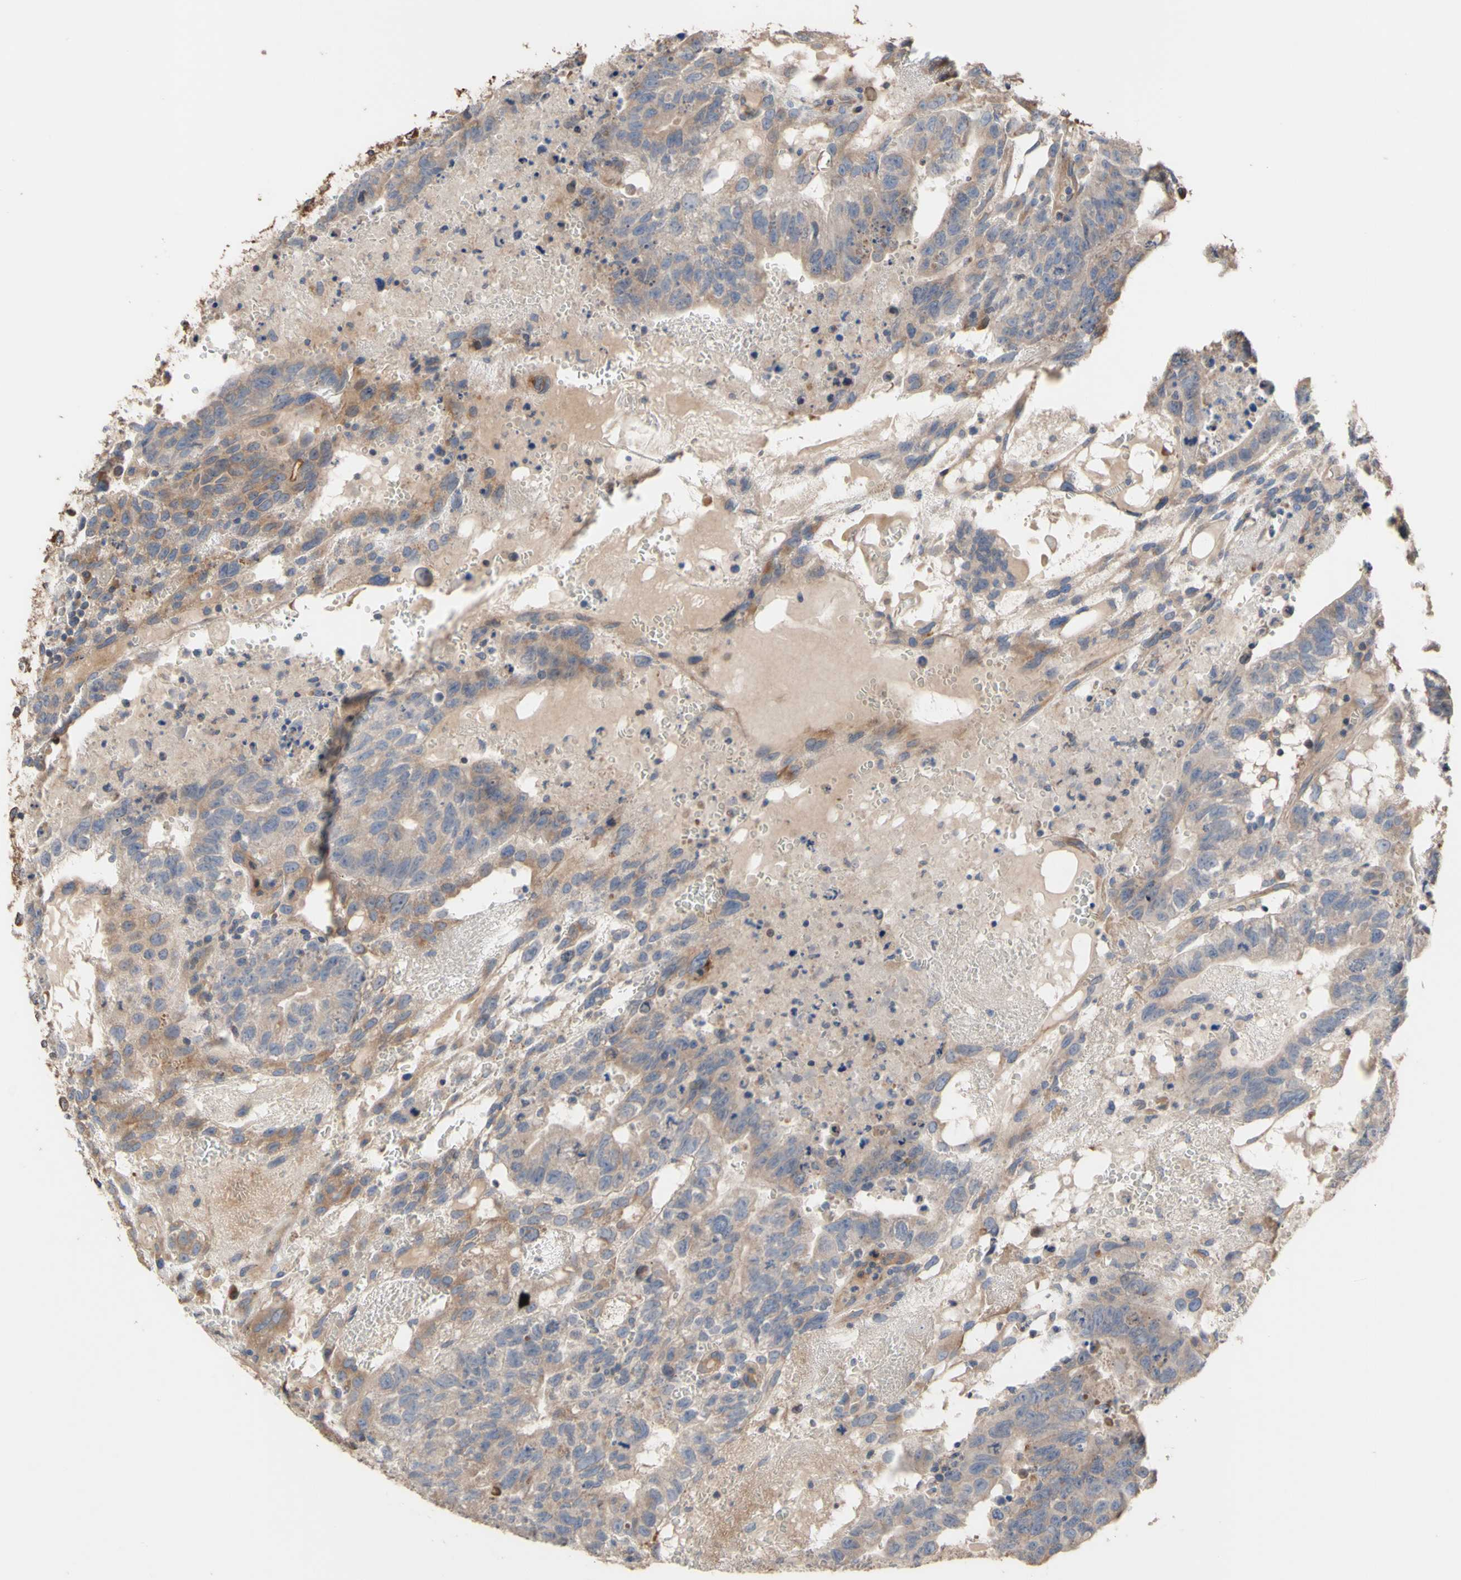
{"staining": {"intensity": "weak", "quantity": ">75%", "location": "cytoplasmic/membranous"}, "tissue": "testis cancer", "cell_type": "Tumor cells", "image_type": "cancer", "snomed": [{"axis": "morphology", "description": "Seminoma, NOS"}, {"axis": "morphology", "description": "Carcinoma, Embryonal, NOS"}, {"axis": "topography", "description": "Testis"}], "caption": "Weak cytoplasmic/membranous protein expression is appreciated in about >75% of tumor cells in embryonal carcinoma (testis).", "gene": "NECTIN3", "patient": {"sex": "male", "age": 52}}